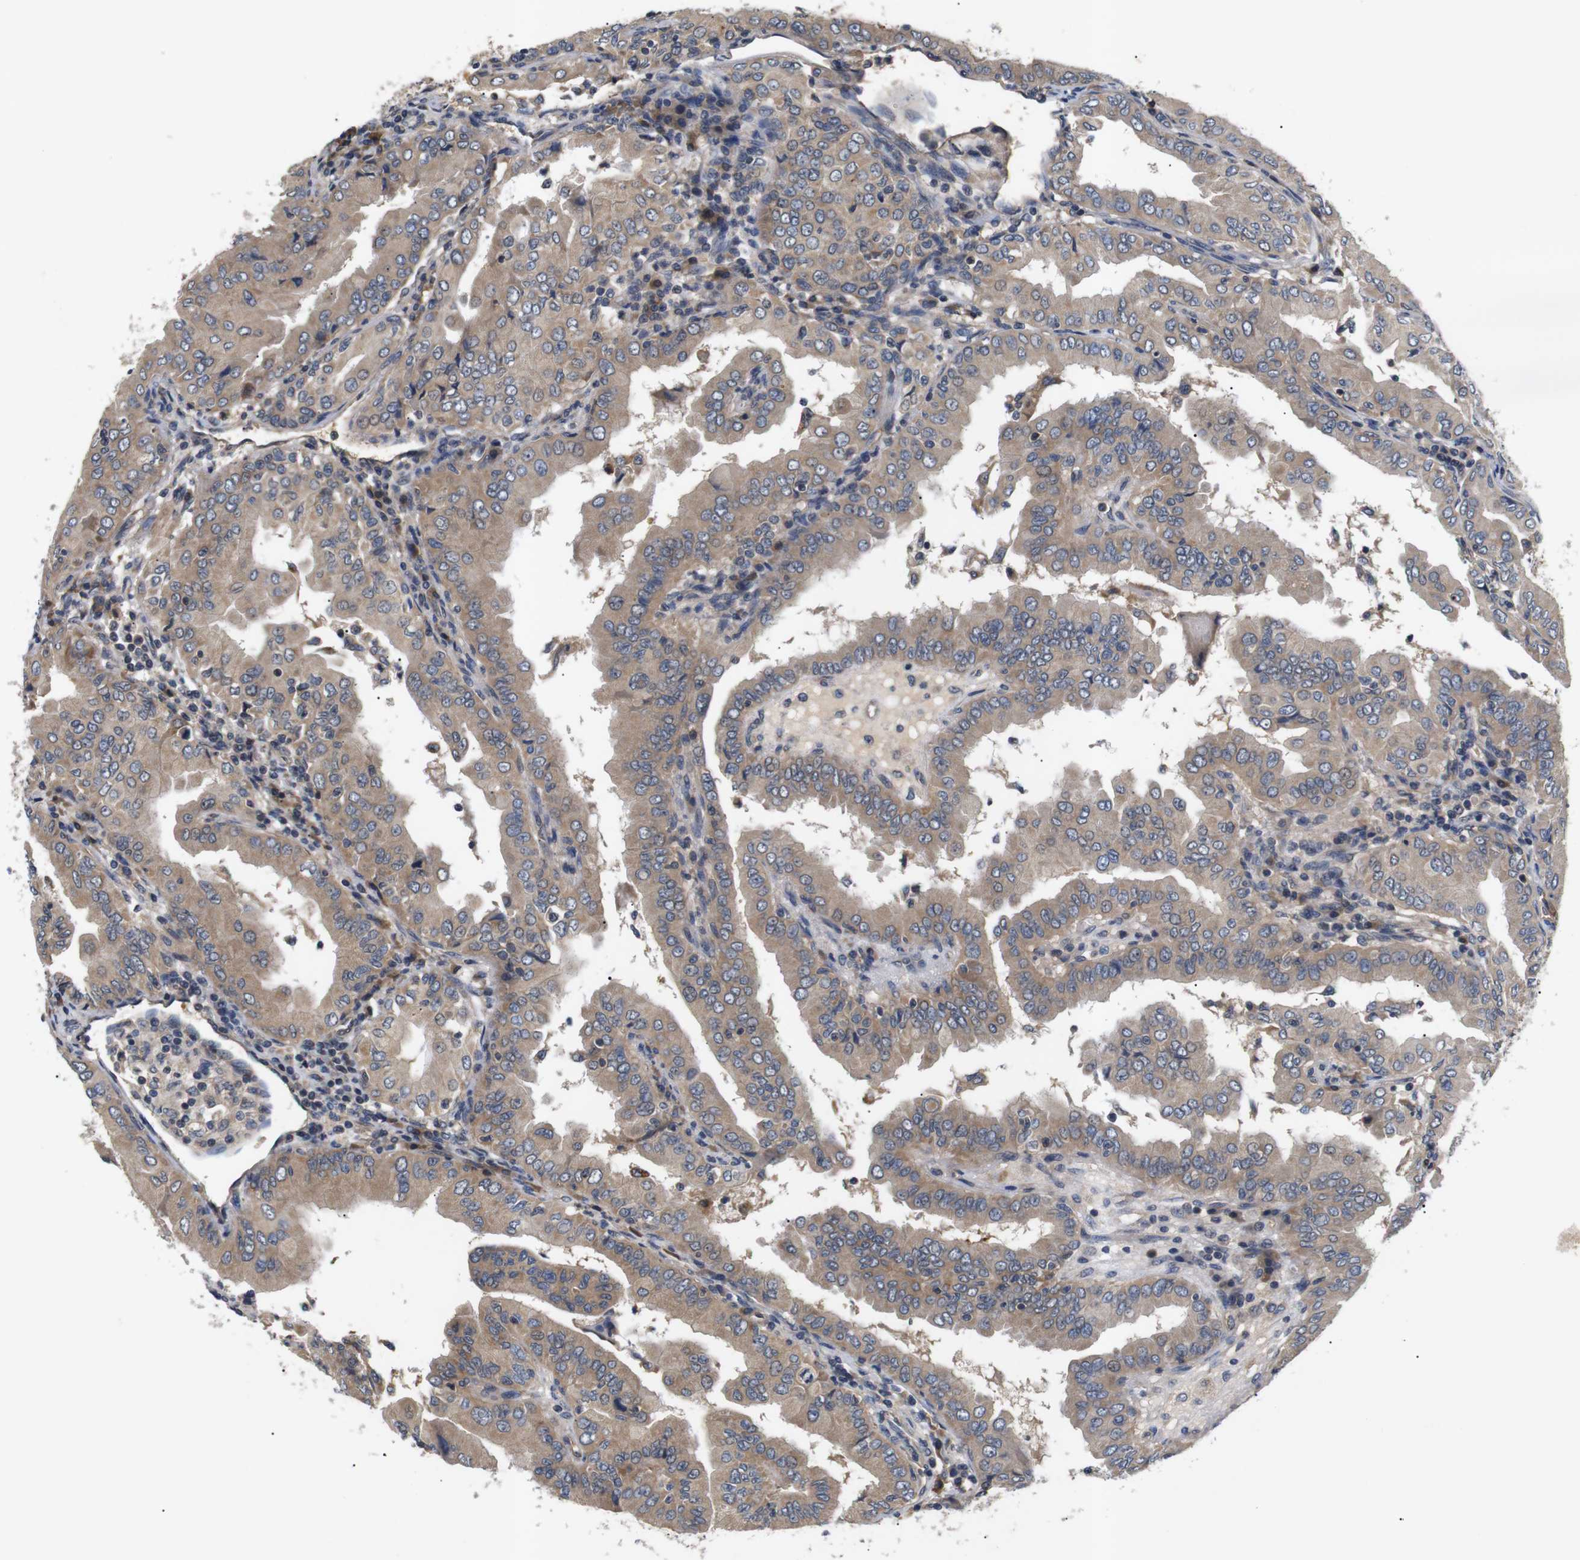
{"staining": {"intensity": "moderate", "quantity": ">75%", "location": "cytoplasmic/membranous"}, "tissue": "thyroid cancer", "cell_type": "Tumor cells", "image_type": "cancer", "snomed": [{"axis": "morphology", "description": "Papillary adenocarcinoma, NOS"}, {"axis": "topography", "description": "Thyroid gland"}], "caption": "Immunohistochemical staining of human thyroid papillary adenocarcinoma reveals moderate cytoplasmic/membranous protein positivity in about >75% of tumor cells. (Stains: DAB (3,3'-diaminobenzidine) in brown, nuclei in blue, Microscopy: brightfield microscopy at high magnification).", "gene": "RIPK1", "patient": {"sex": "male", "age": 33}}